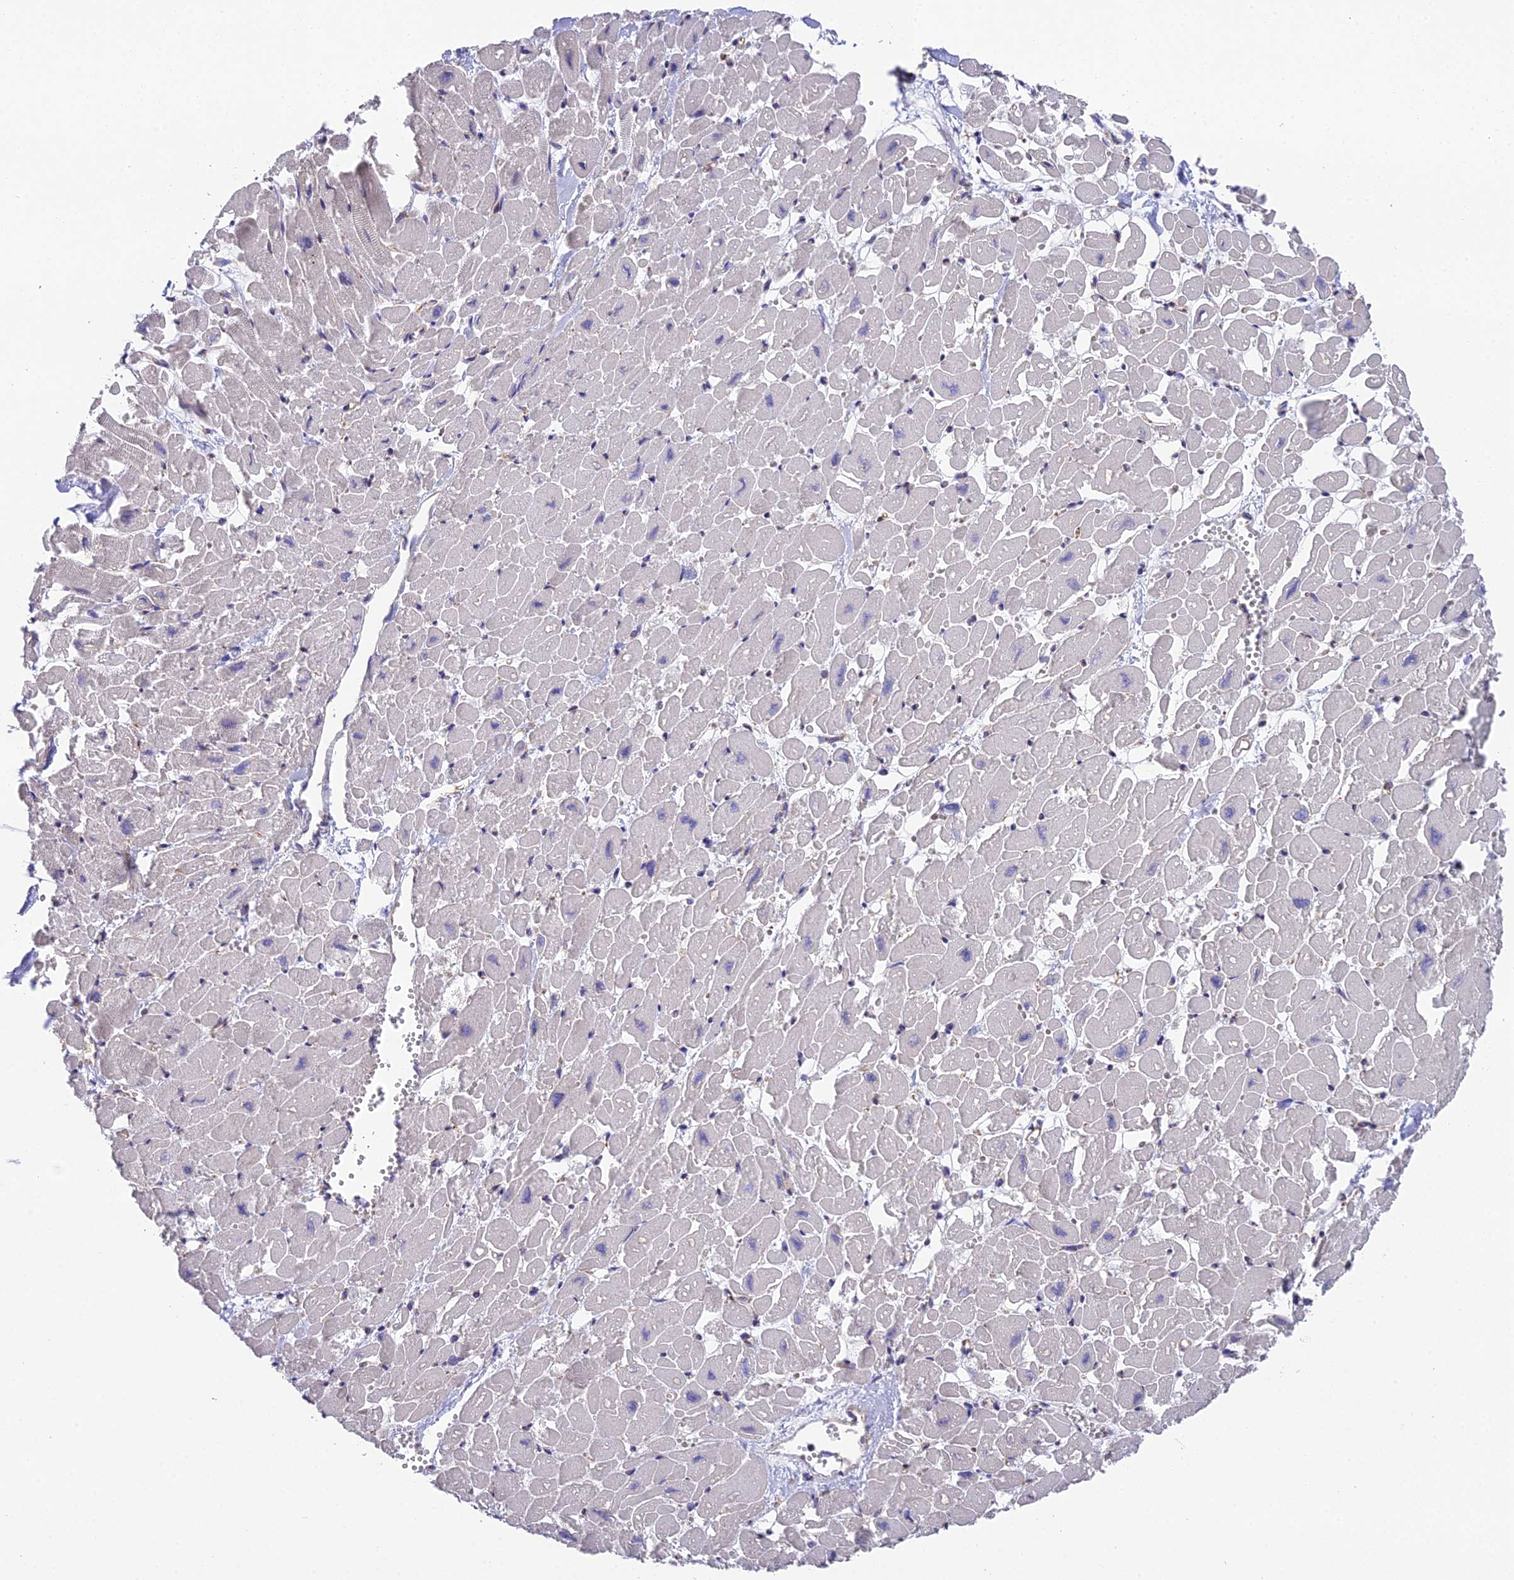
{"staining": {"intensity": "weak", "quantity": "<25%", "location": "cytoplasmic/membranous"}, "tissue": "heart muscle", "cell_type": "Cardiomyocytes", "image_type": "normal", "snomed": [{"axis": "morphology", "description": "Normal tissue, NOS"}, {"axis": "topography", "description": "Heart"}], "caption": "Histopathology image shows no significant protein staining in cardiomyocytes of unremarkable heart muscle. Brightfield microscopy of IHC stained with DAB (brown) and hematoxylin (blue), captured at high magnification.", "gene": "BLOC1S4", "patient": {"sex": "male", "age": 54}}